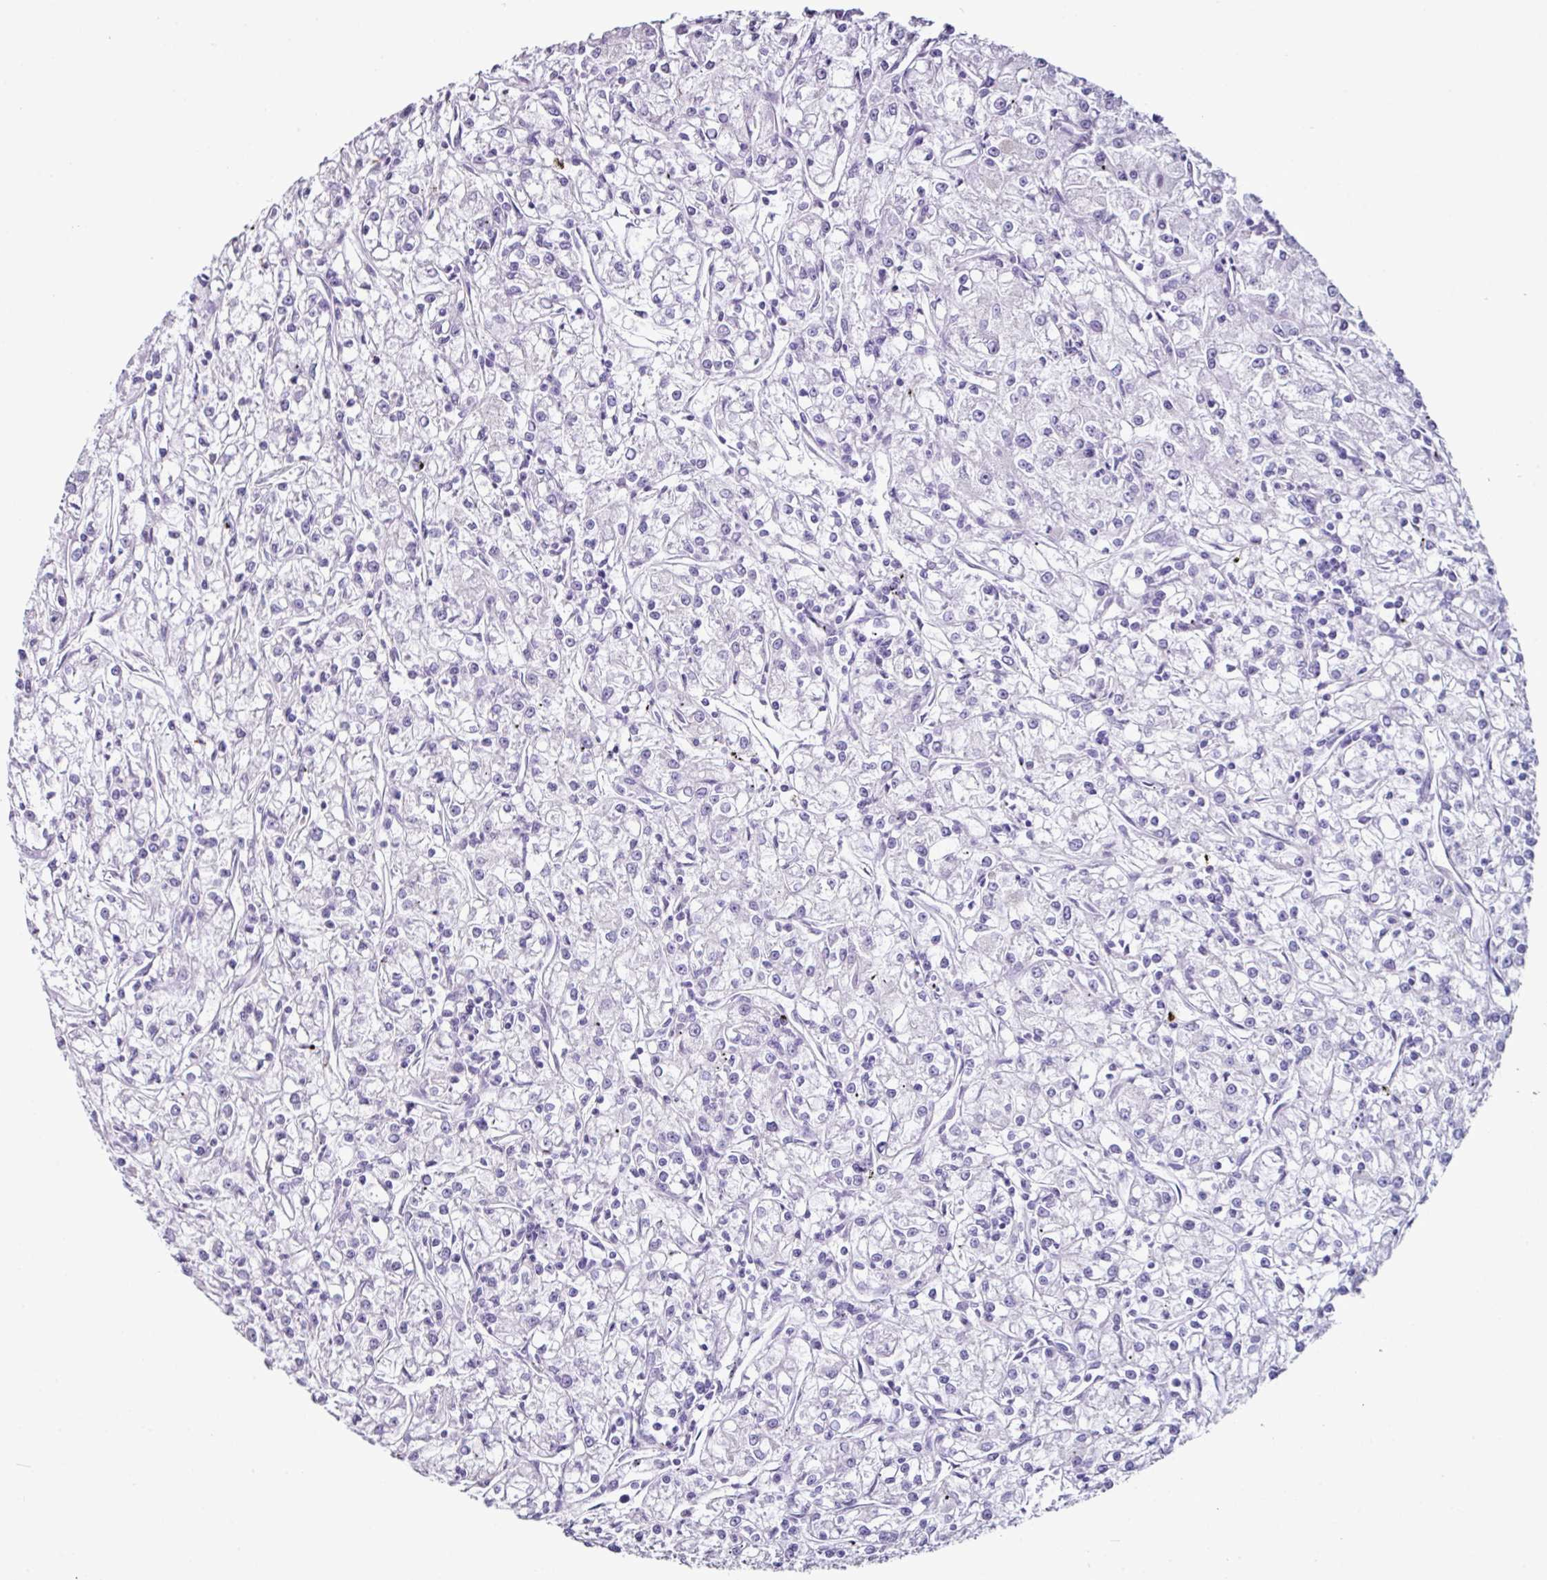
{"staining": {"intensity": "negative", "quantity": "none", "location": "none"}, "tissue": "renal cancer", "cell_type": "Tumor cells", "image_type": "cancer", "snomed": [{"axis": "morphology", "description": "Adenocarcinoma, NOS"}, {"axis": "topography", "description": "Kidney"}], "caption": "Tumor cells are negative for brown protein staining in adenocarcinoma (renal). The staining is performed using DAB (3,3'-diaminobenzidine) brown chromogen with nuclei counter-stained in using hematoxylin.", "gene": "GLP2R", "patient": {"sex": "female", "age": 59}}